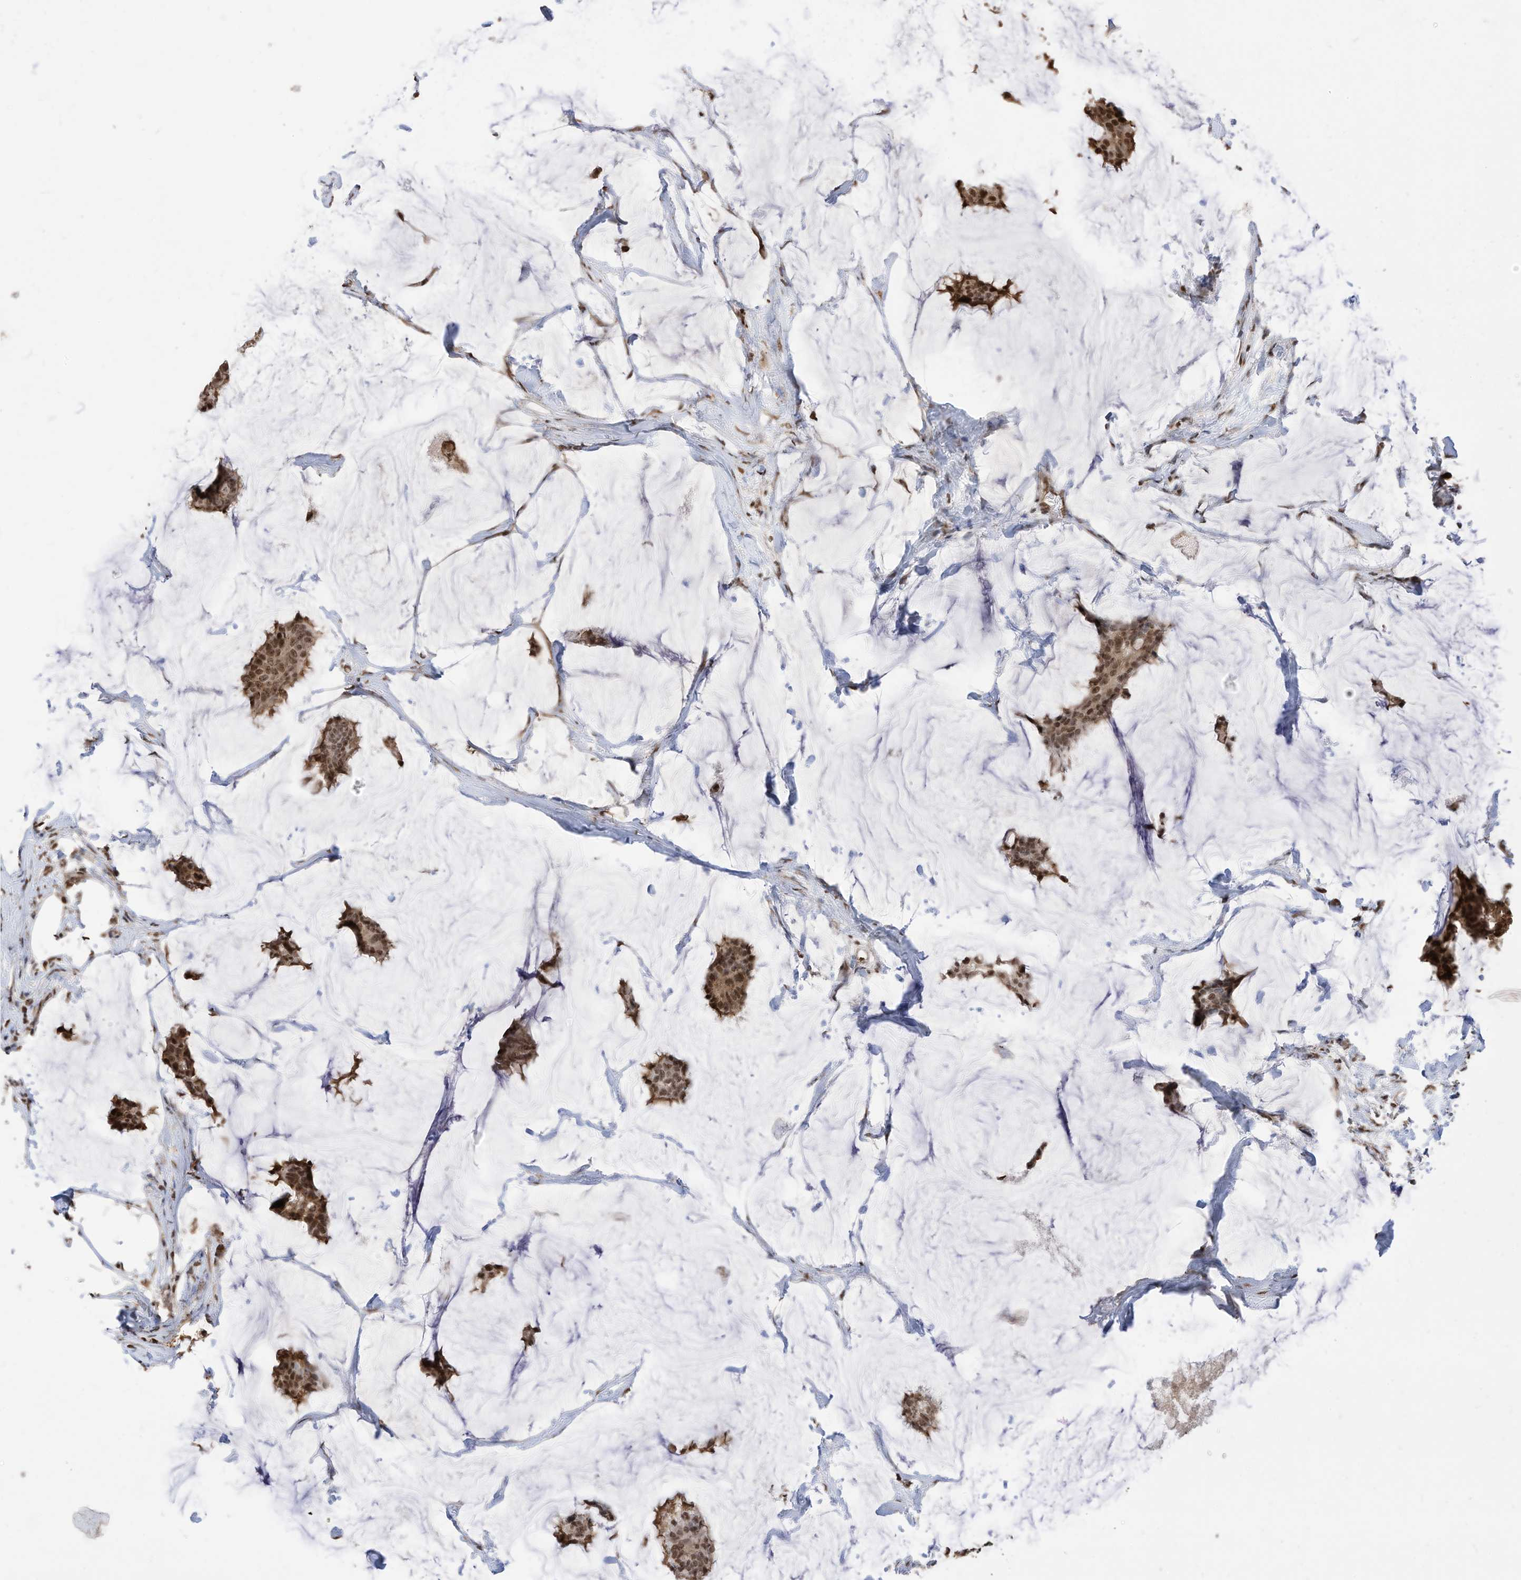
{"staining": {"intensity": "moderate", "quantity": ">75%", "location": "nuclear"}, "tissue": "breast cancer", "cell_type": "Tumor cells", "image_type": "cancer", "snomed": [{"axis": "morphology", "description": "Duct carcinoma"}, {"axis": "topography", "description": "Breast"}], "caption": "Moderate nuclear protein positivity is present in about >75% of tumor cells in breast cancer (invasive ductal carcinoma).", "gene": "ZNF195", "patient": {"sex": "female", "age": 93}}